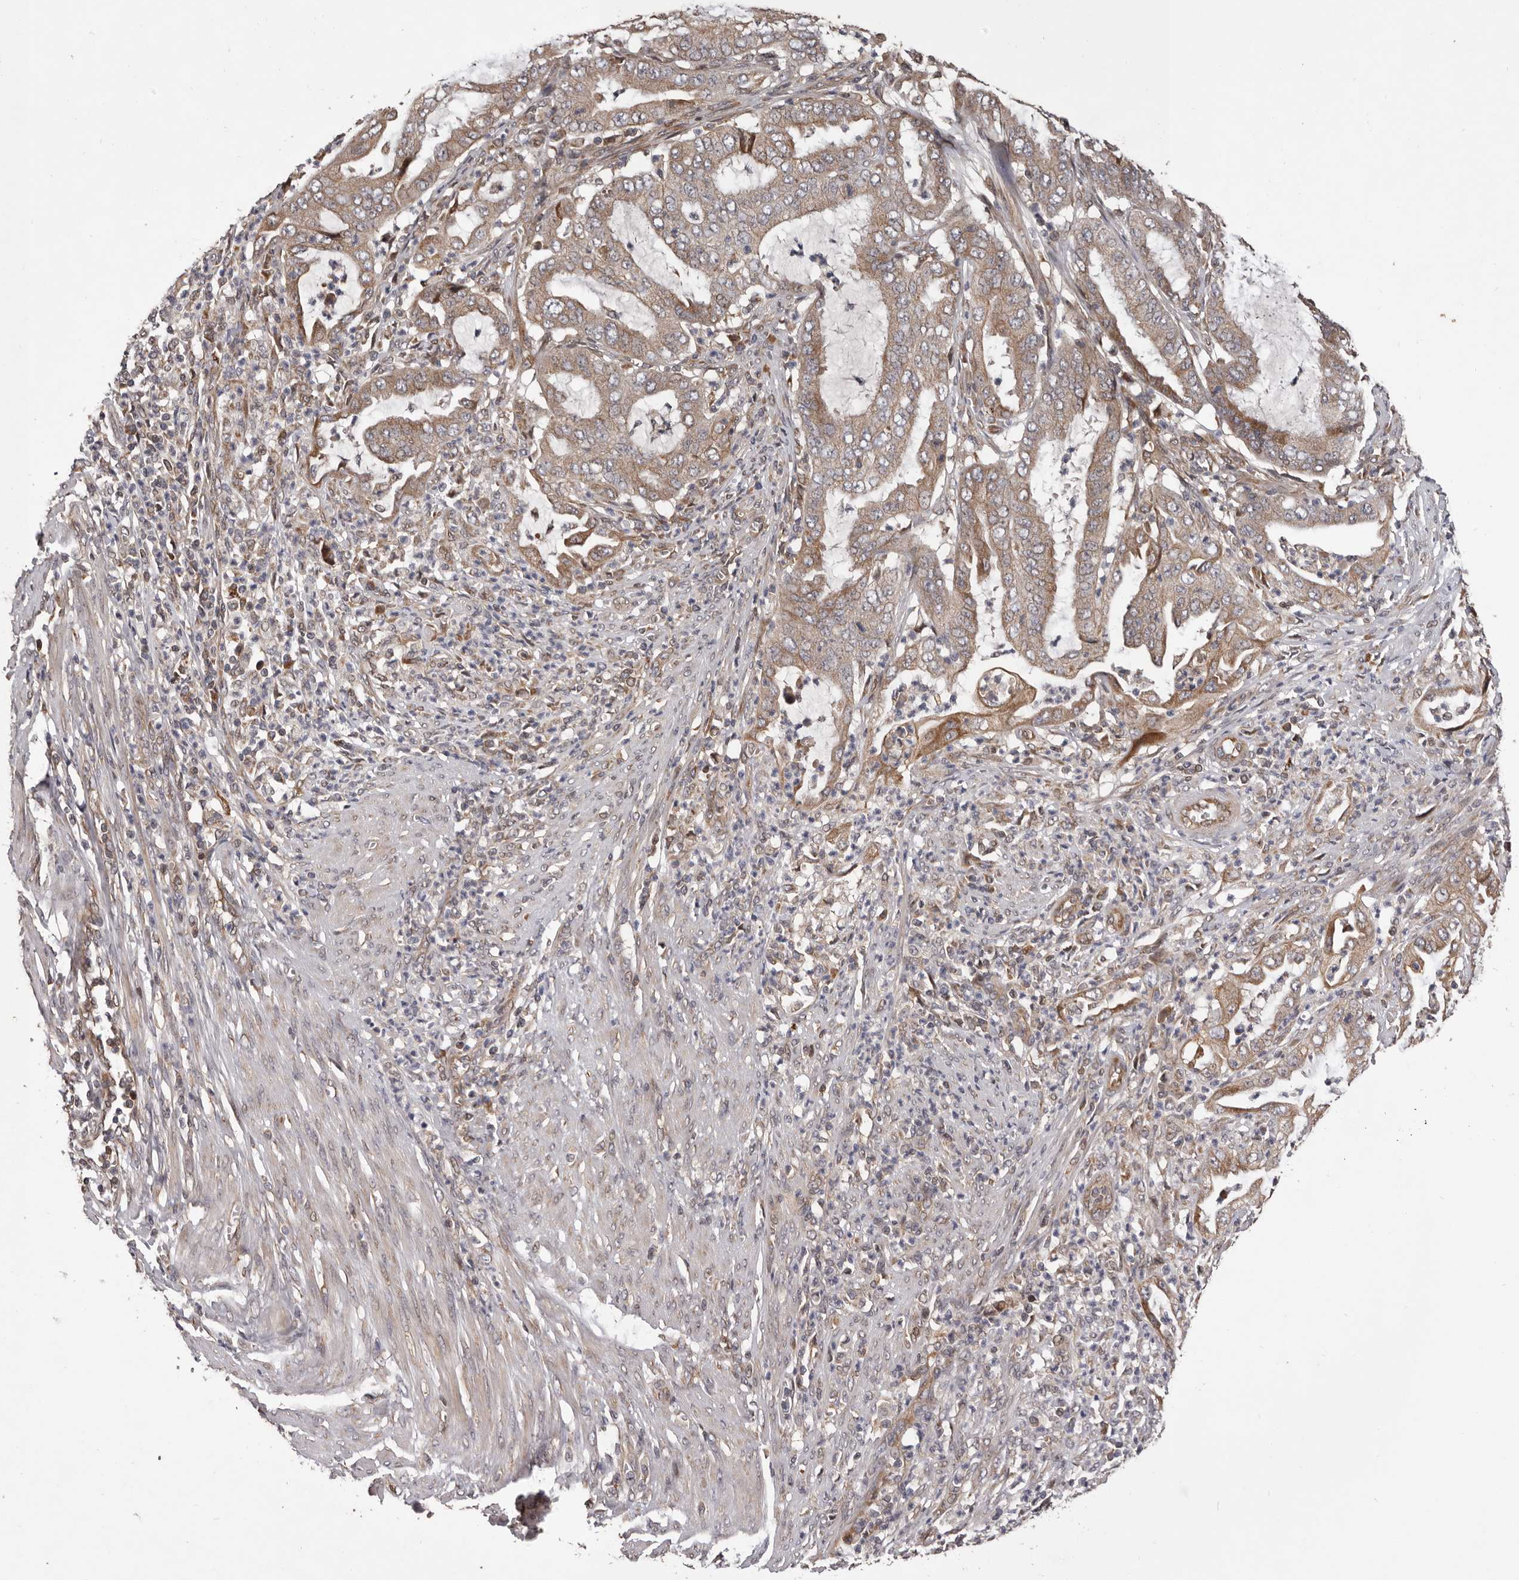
{"staining": {"intensity": "moderate", "quantity": ">75%", "location": "cytoplasmic/membranous"}, "tissue": "endometrial cancer", "cell_type": "Tumor cells", "image_type": "cancer", "snomed": [{"axis": "morphology", "description": "Adenocarcinoma, NOS"}, {"axis": "topography", "description": "Endometrium"}], "caption": "An image of human adenocarcinoma (endometrial) stained for a protein exhibits moderate cytoplasmic/membranous brown staining in tumor cells.", "gene": "GADD45B", "patient": {"sex": "female", "age": 51}}